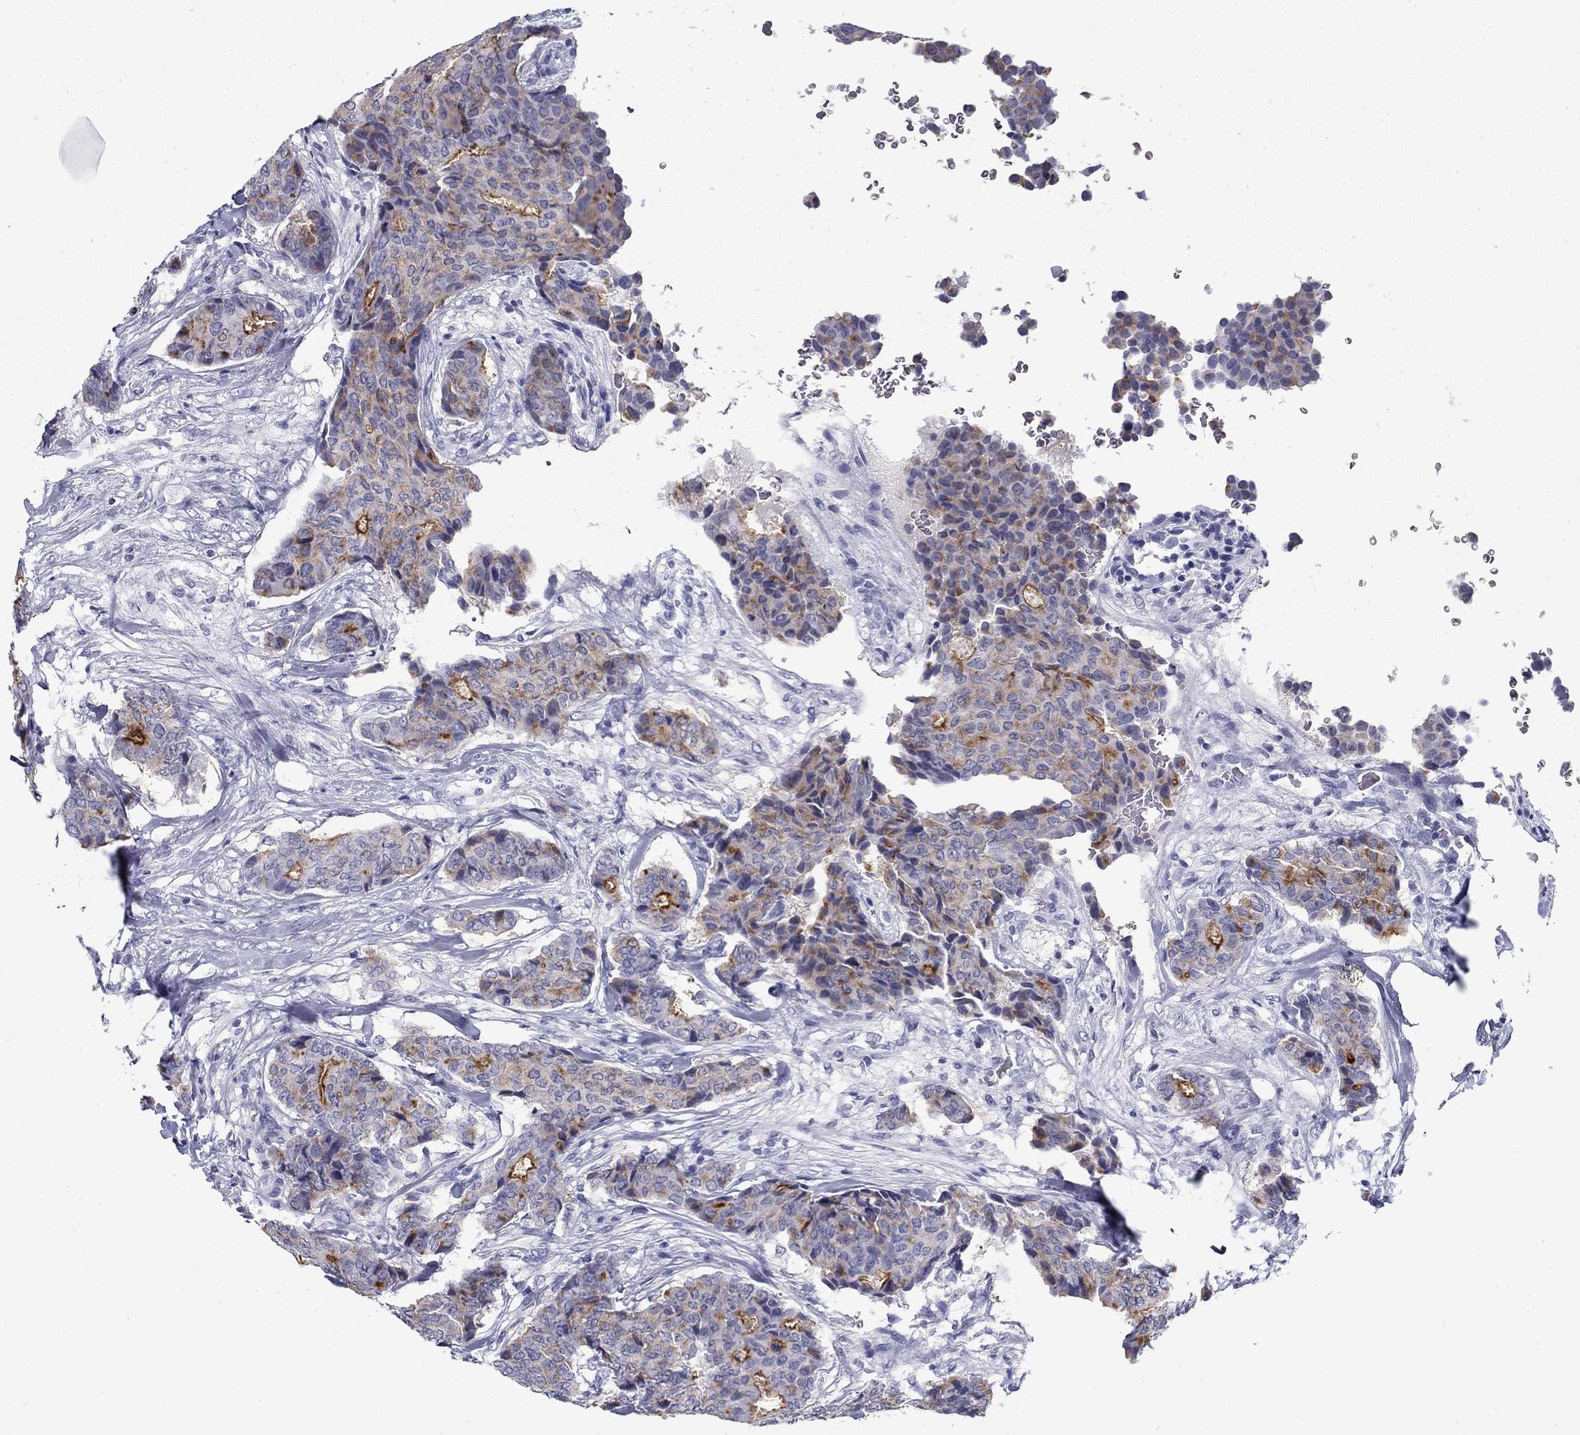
{"staining": {"intensity": "moderate", "quantity": "25%-75%", "location": "cytoplasmic/membranous"}, "tissue": "breast cancer", "cell_type": "Tumor cells", "image_type": "cancer", "snomed": [{"axis": "morphology", "description": "Duct carcinoma"}, {"axis": "topography", "description": "Breast"}], "caption": "Breast cancer (invasive ductal carcinoma) stained for a protein demonstrates moderate cytoplasmic/membranous positivity in tumor cells. (DAB (3,3'-diaminobenzidine) = brown stain, brightfield microscopy at high magnification).", "gene": "C4orf19", "patient": {"sex": "female", "age": 75}}